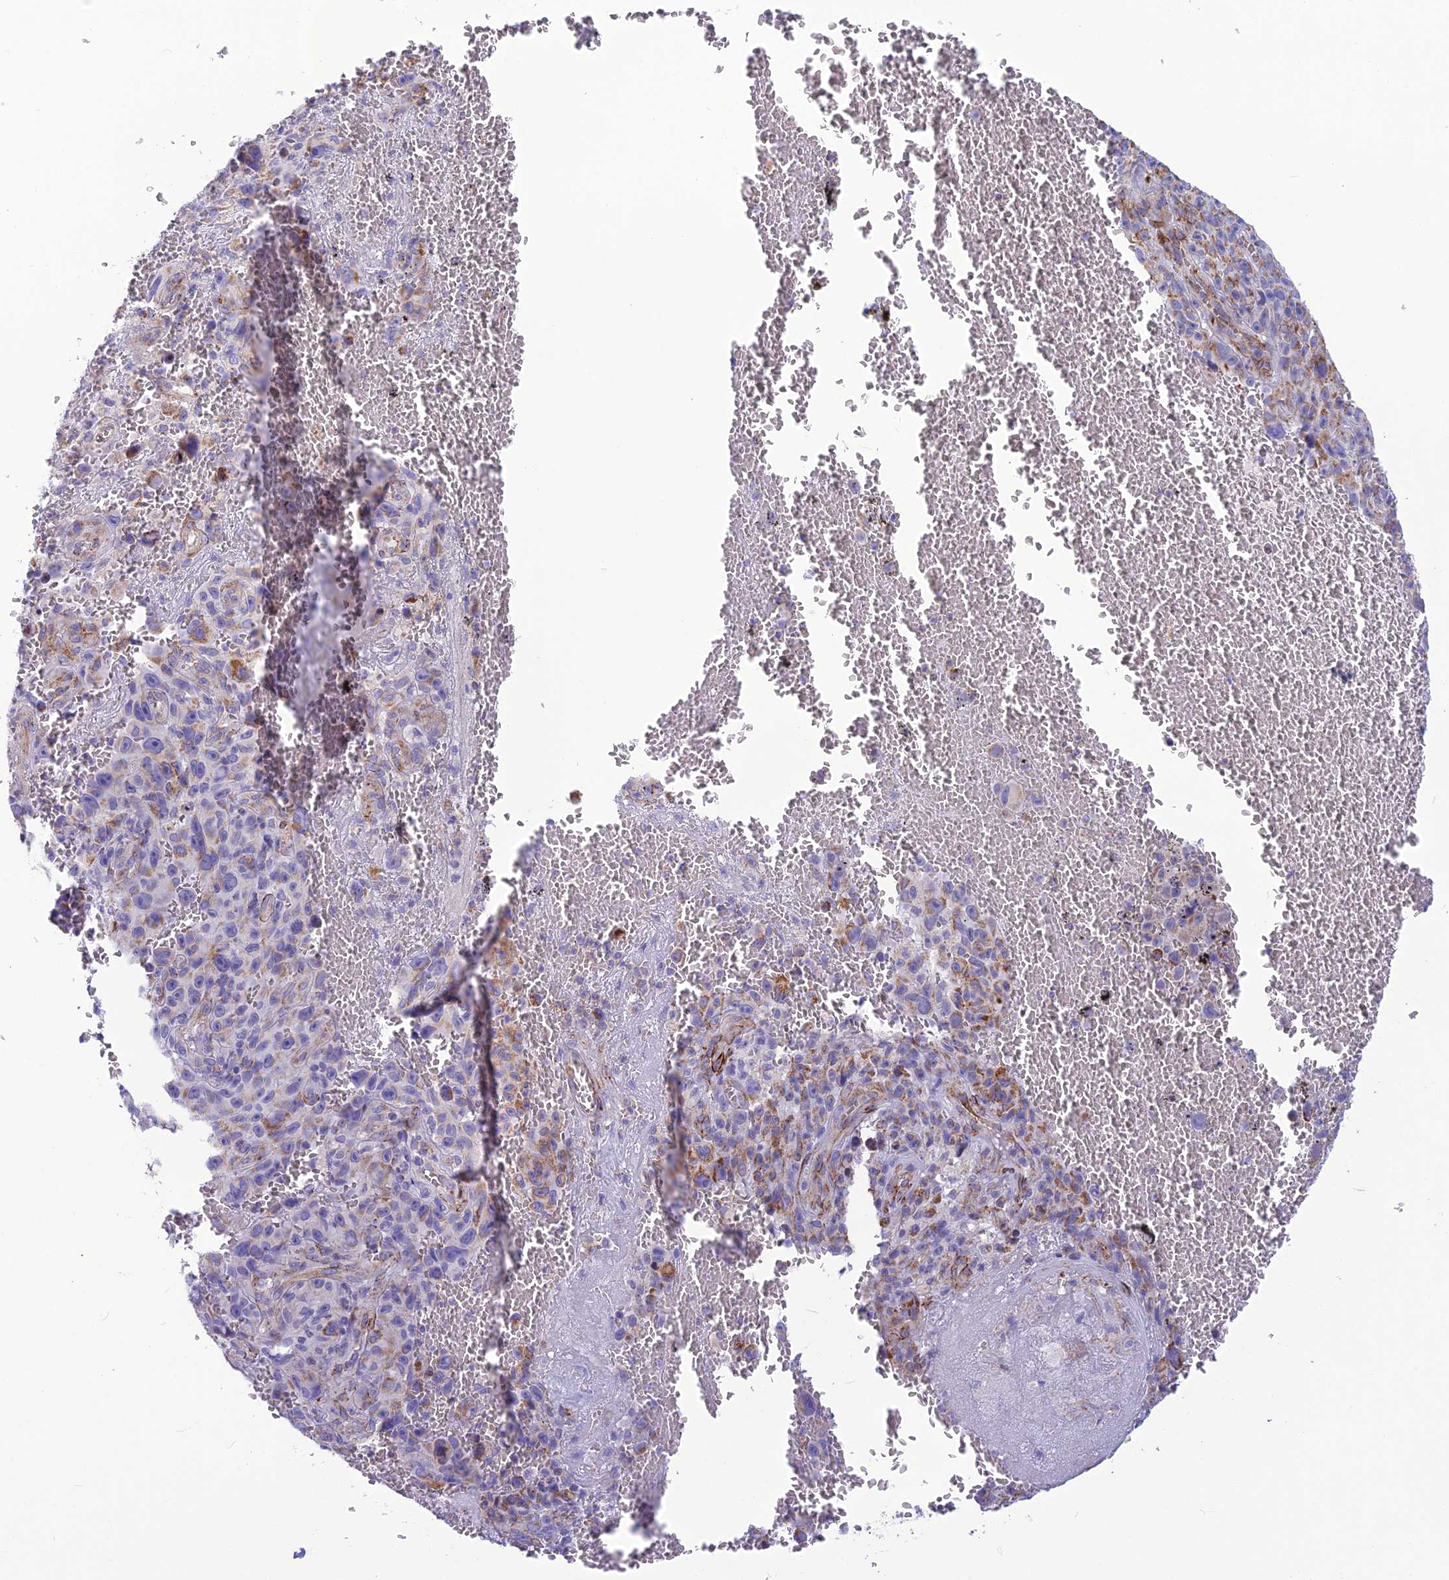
{"staining": {"intensity": "moderate", "quantity": "<25%", "location": "cytoplasmic/membranous"}, "tissue": "melanoma", "cell_type": "Tumor cells", "image_type": "cancer", "snomed": [{"axis": "morphology", "description": "Malignant melanoma, NOS"}, {"axis": "topography", "description": "Skin"}], "caption": "DAB immunohistochemical staining of melanoma exhibits moderate cytoplasmic/membranous protein staining in about <25% of tumor cells.", "gene": "POMGNT1", "patient": {"sex": "female", "age": 82}}